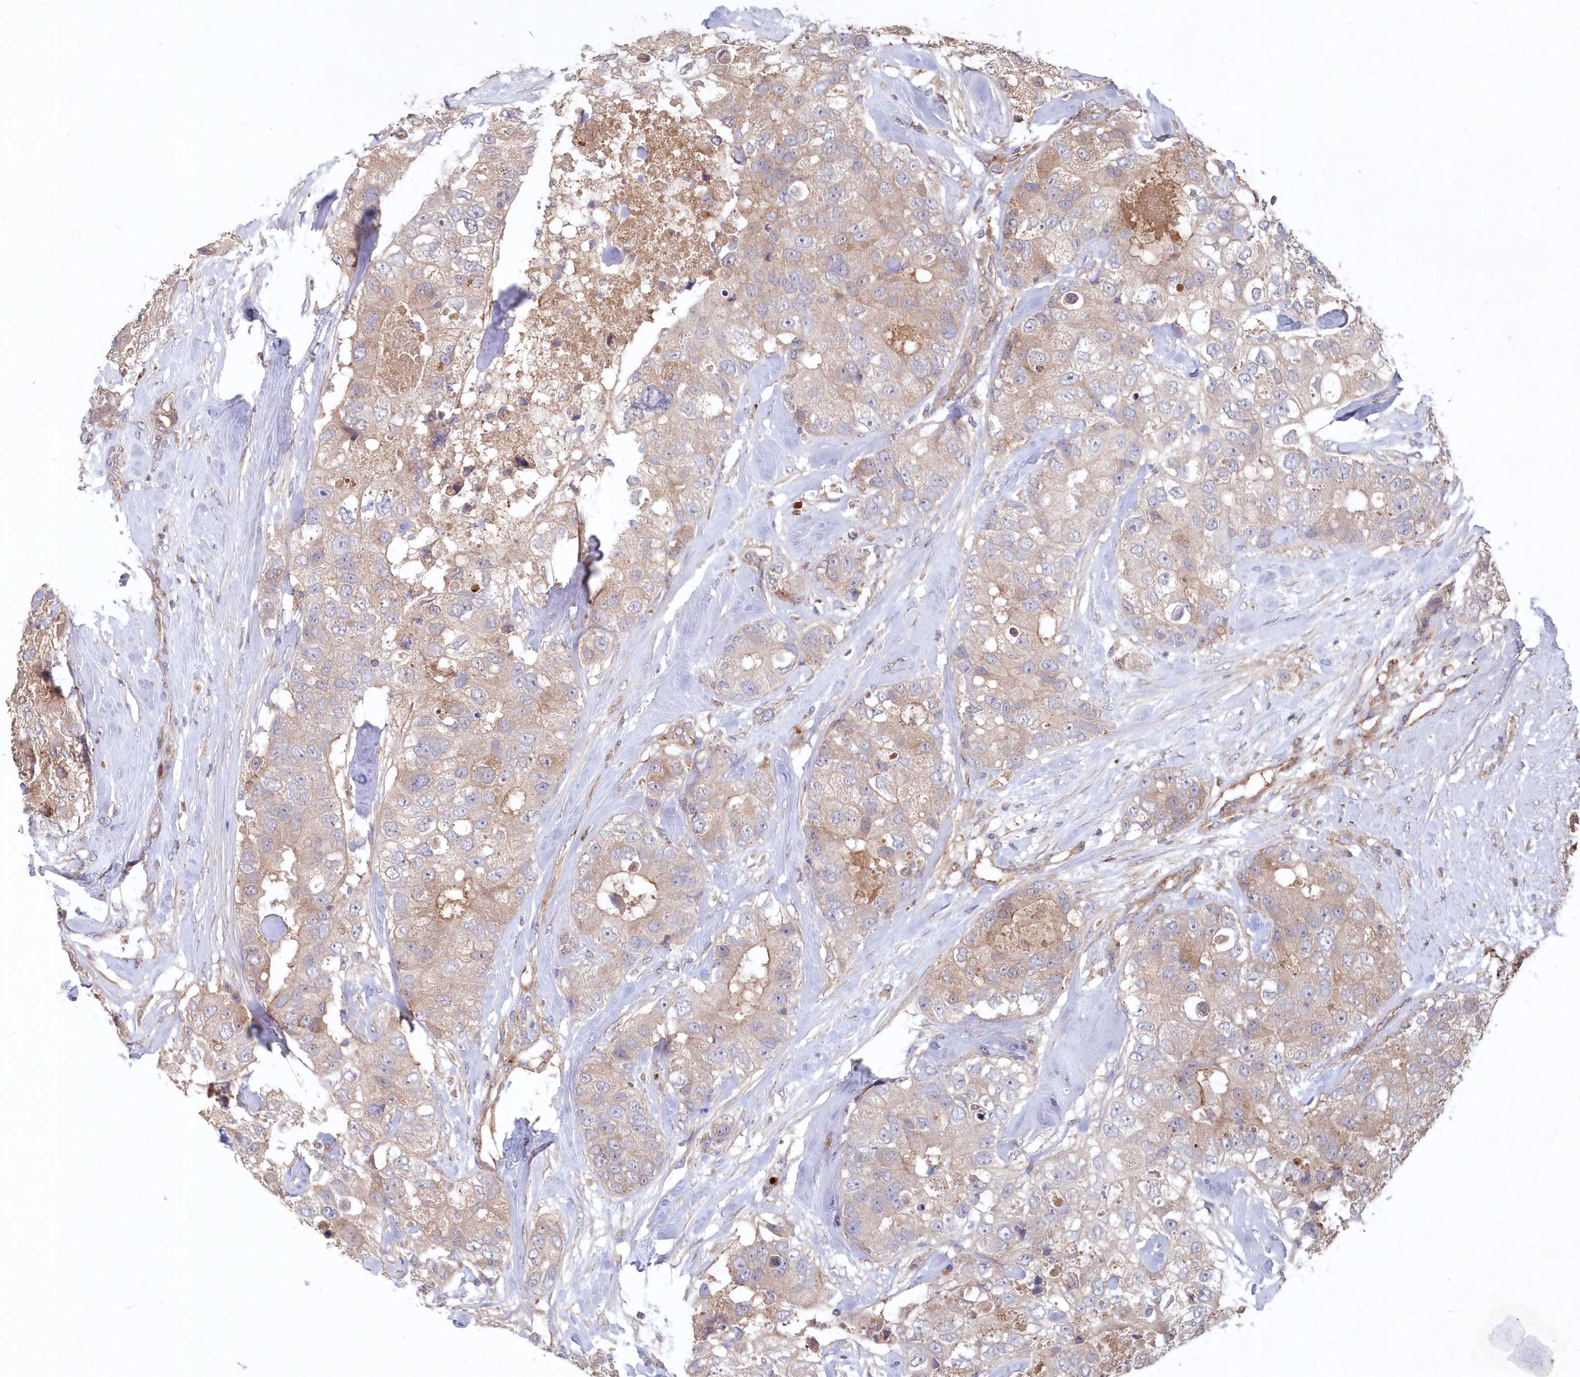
{"staining": {"intensity": "weak", "quantity": "25%-75%", "location": "cytoplasmic/membranous"}, "tissue": "breast cancer", "cell_type": "Tumor cells", "image_type": "cancer", "snomed": [{"axis": "morphology", "description": "Duct carcinoma"}, {"axis": "topography", "description": "Breast"}], "caption": "Weak cytoplasmic/membranous staining is present in about 25%-75% of tumor cells in intraductal carcinoma (breast).", "gene": "ABHD14B", "patient": {"sex": "female", "age": 62}}